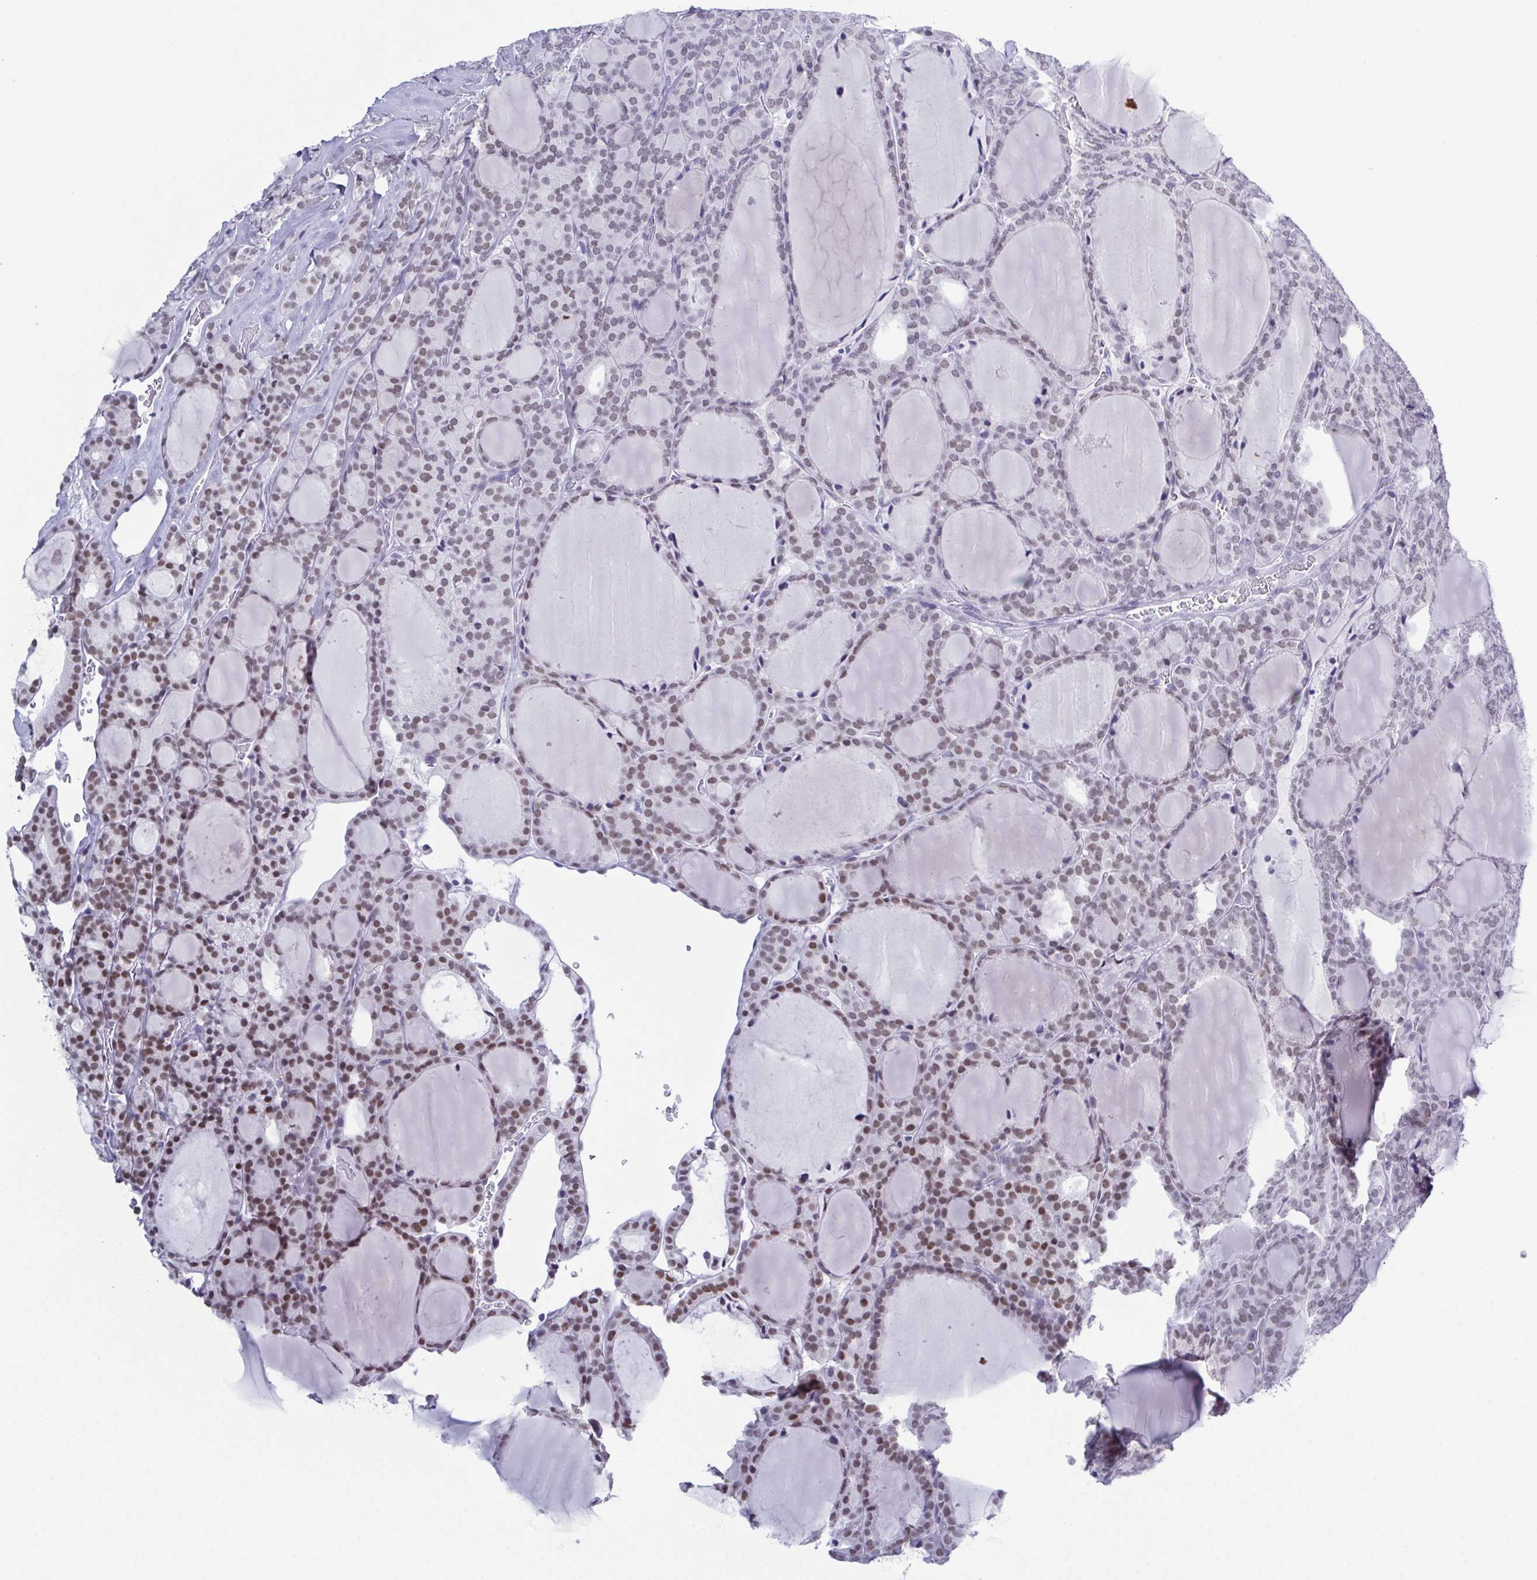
{"staining": {"intensity": "moderate", "quantity": "<25%", "location": "nuclear"}, "tissue": "thyroid cancer", "cell_type": "Tumor cells", "image_type": "cancer", "snomed": [{"axis": "morphology", "description": "Follicular adenoma carcinoma, NOS"}, {"axis": "topography", "description": "Thyroid gland"}], "caption": "Thyroid cancer (follicular adenoma carcinoma) stained with a brown dye shows moderate nuclear positive positivity in approximately <25% of tumor cells.", "gene": "SUGP2", "patient": {"sex": "male", "age": 74}}